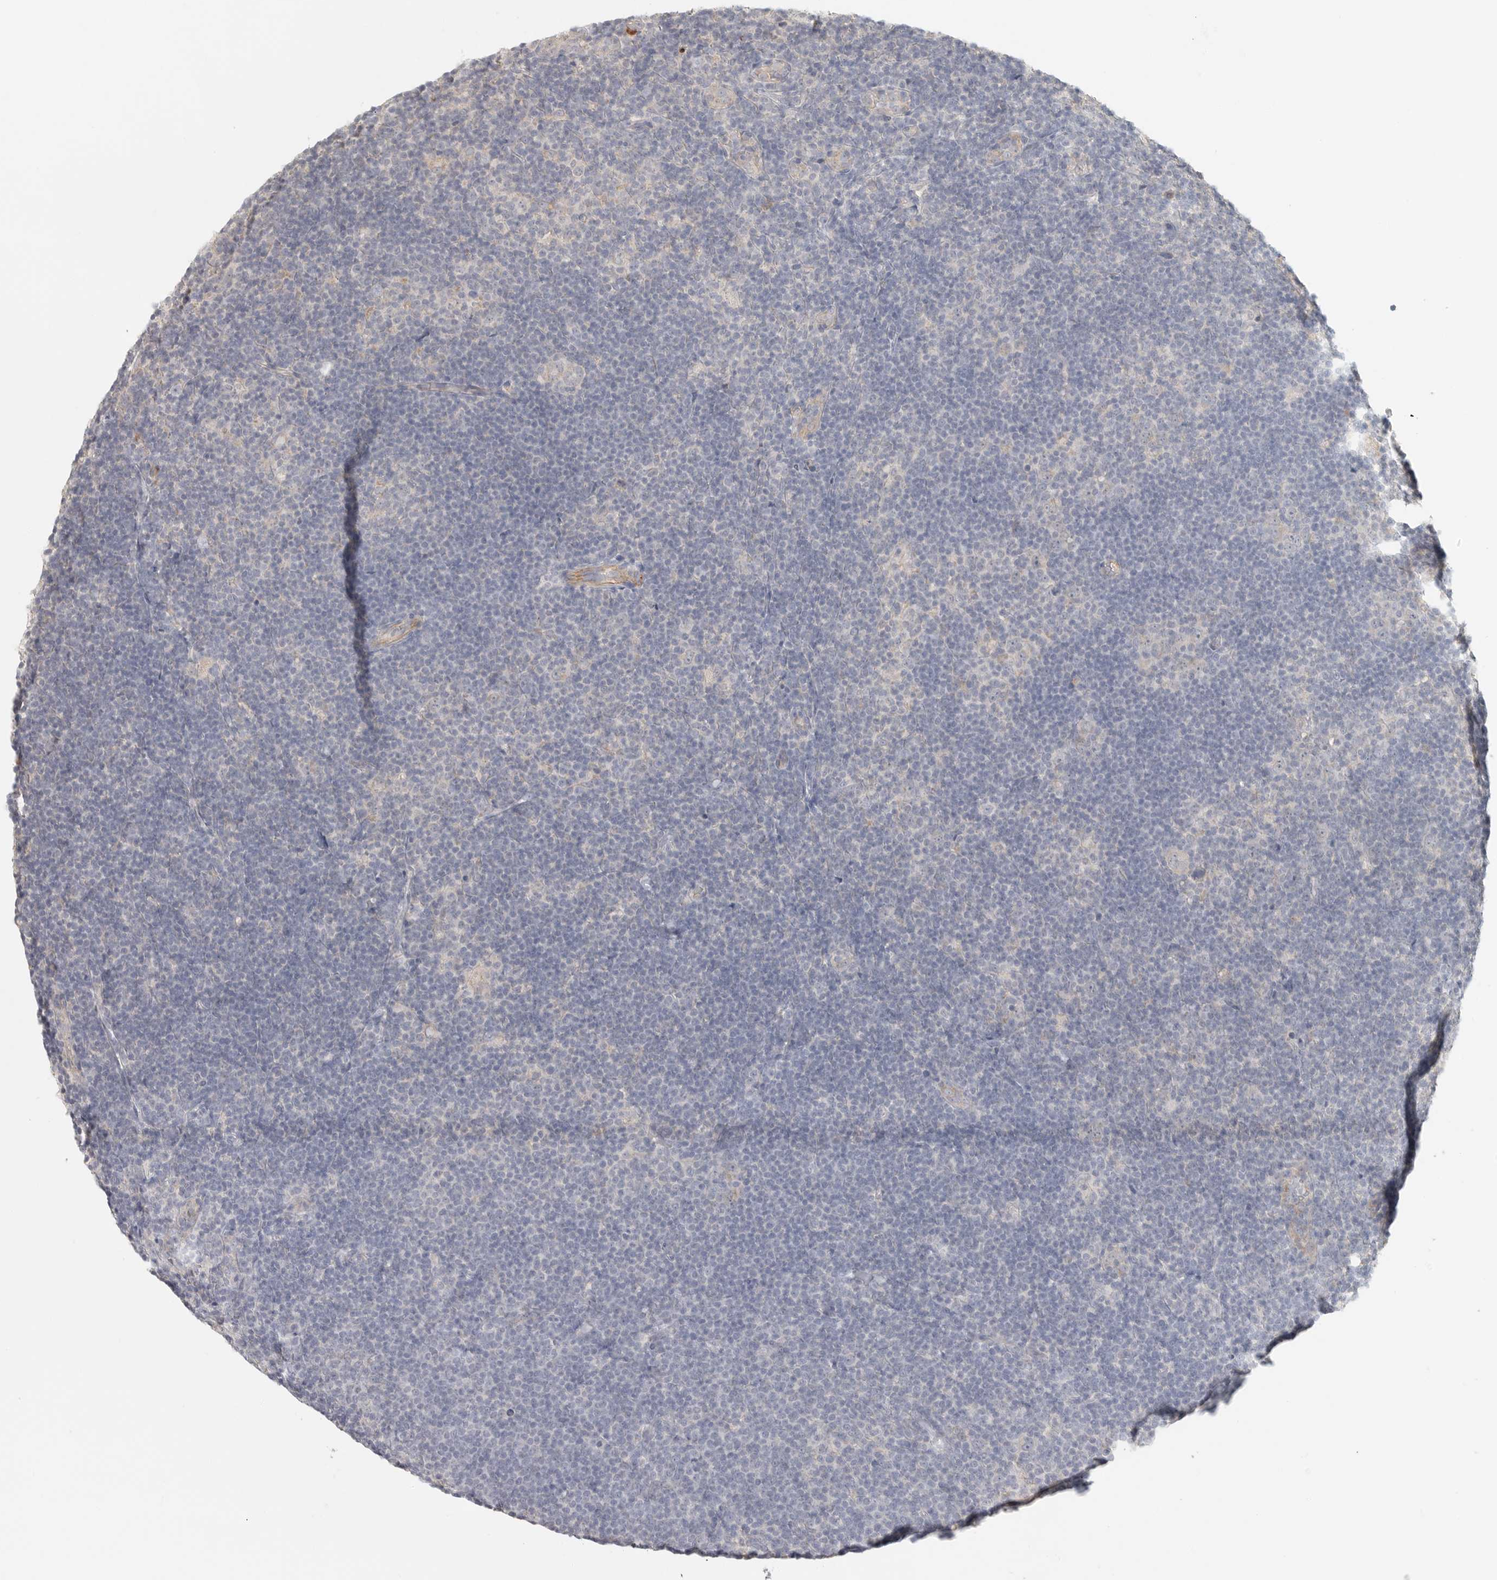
{"staining": {"intensity": "negative", "quantity": "none", "location": "none"}, "tissue": "lymphoma", "cell_type": "Tumor cells", "image_type": "cancer", "snomed": [{"axis": "morphology", "description": "Hodgkin's disease, NOS"}, {"axis": "topography", "description": "Lymph node"}], "caption": "DAB immunohistochemical staining of Hodgkin's disease reveals no significant expression in tumor cells.", "gene": "SLC25A36", "patient": {"sex": "female", "age": 57}}